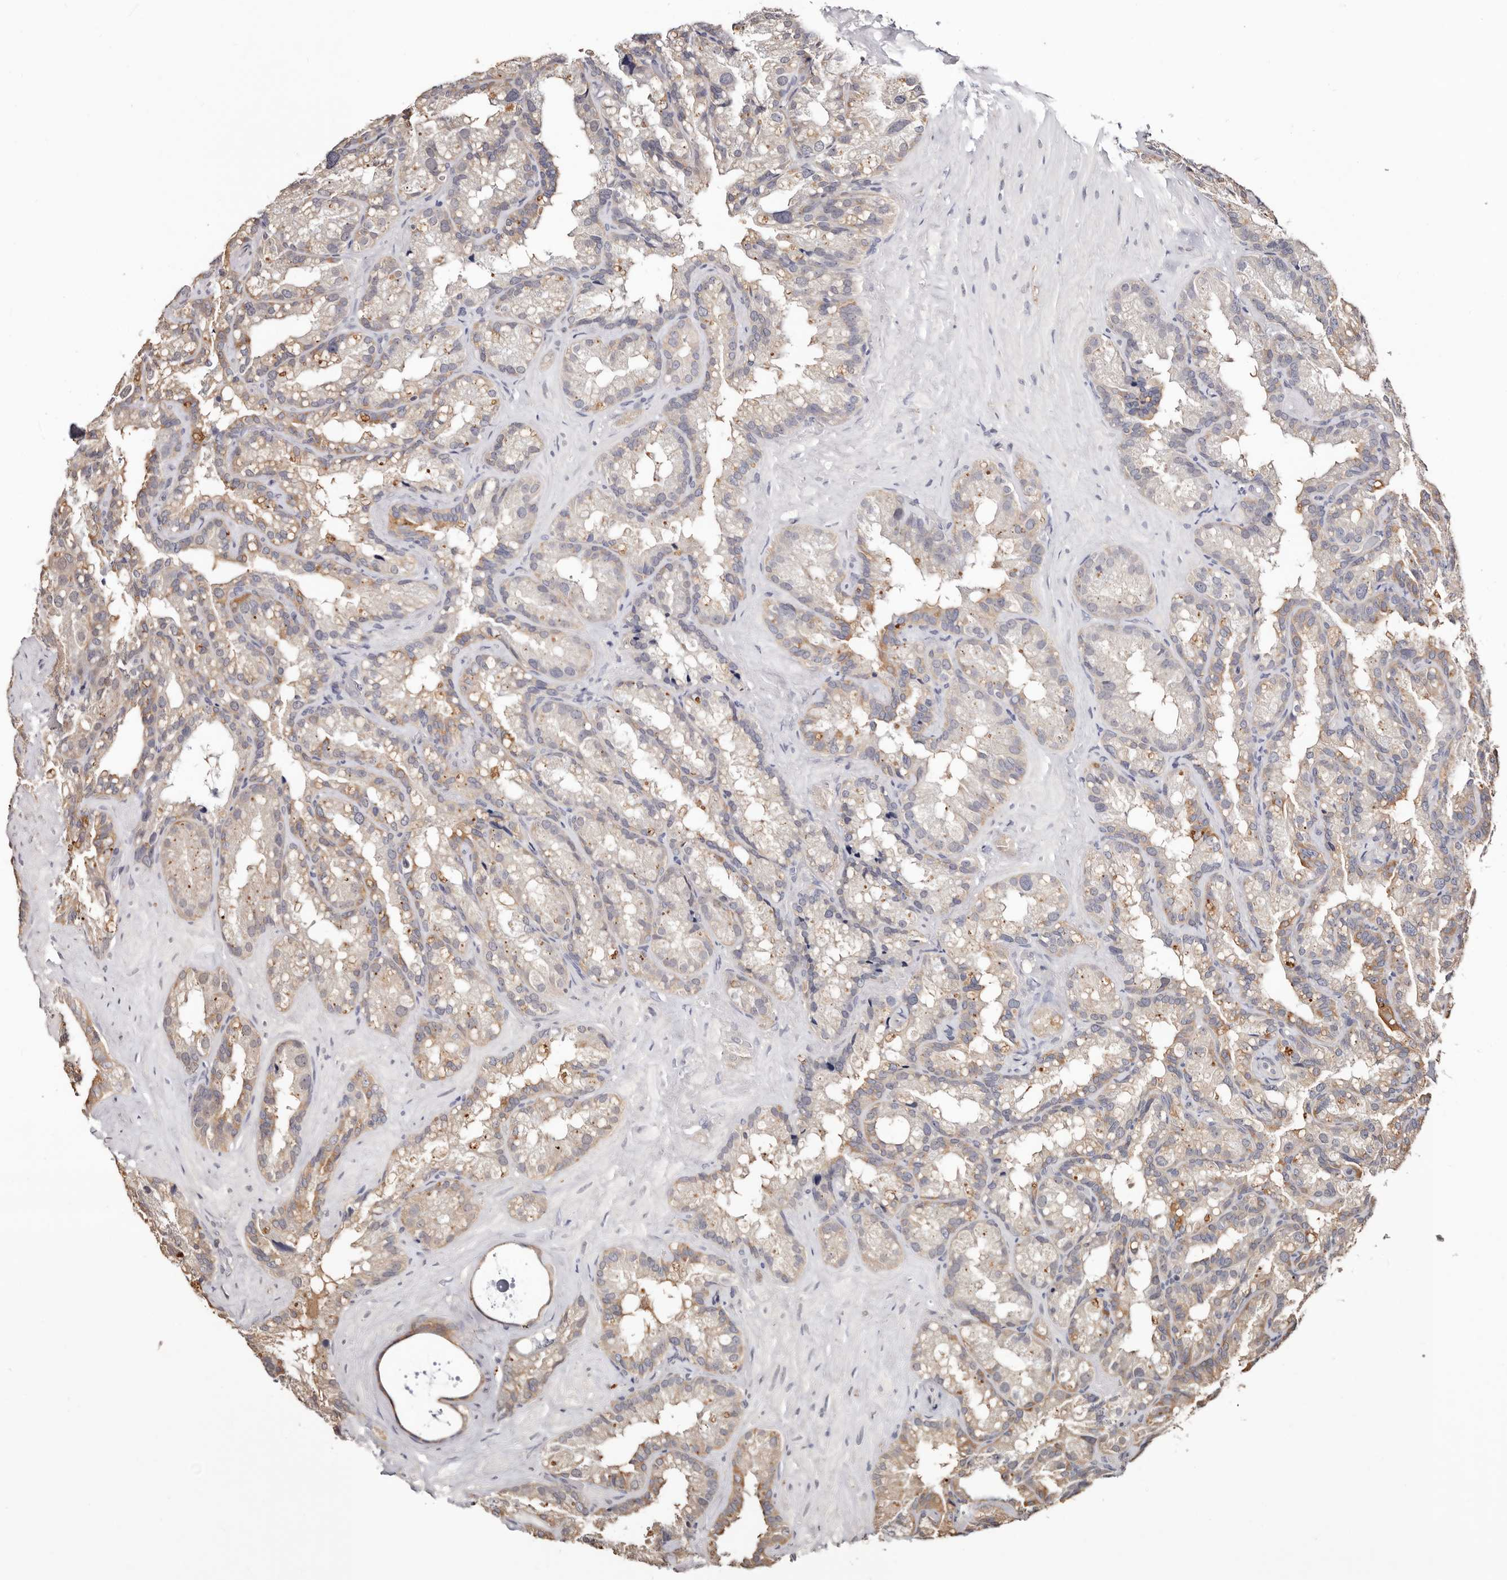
{"staining": {"intensity": "weak", "quantity": "25%-75%", "location": "cytoplasmic/membranous"}, "tissue": "seminal vesicle", "cell_type": "Glandular cells", "image_type": "normal", "snomed": [{"axis": "morphology", "description": "Normal tissue, NOS"}, {"axis": "topography", "description": "Prostate"}, {"axis": "topography", "description": "Seminal veicle"}], "caption": "Normal seminal vesicle exhibits weak cytoplasmic/membranous expression in about 25%-75% of glandular cells, visualized by immunohistochemistry.", "gene": "TYW3", "patient": {"sex": "male", "age": 68}}